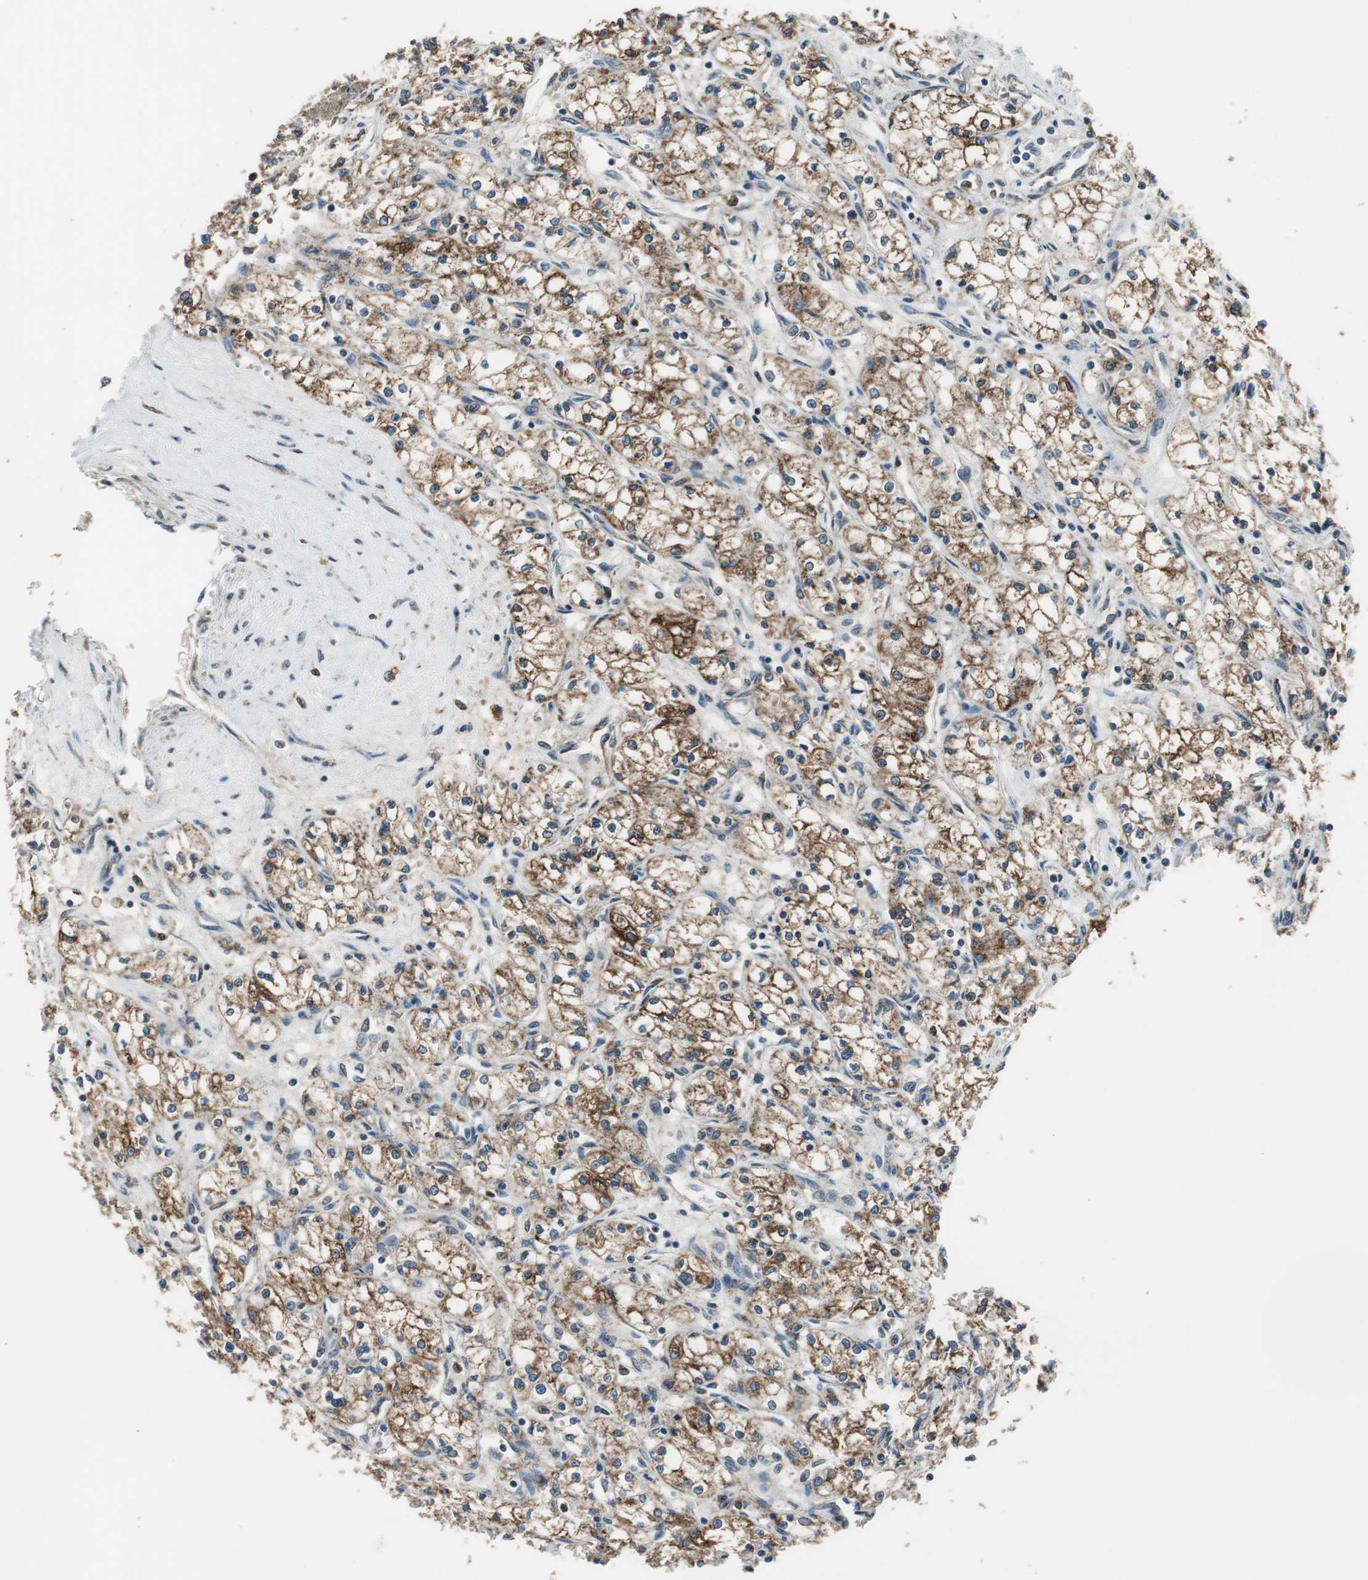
{"staining": {"intensity": "strong", "quantity": ">75%", "location": "cytoplasmic/membranous"}, "tissue": "renal cancer", "cell_type": "Tumor cells", "image_type": "cancer", "snomed": [{"axis": "morphology", "description": "Normal tissue, NOS"}, {"axis": "morphology", "description": "Adenocarcinoma, NOS"}, {"axis": "topography", "description": "Kidney"}], "caption": "High-power microscopy captured an IHC photomicrograph of renal adenocarcinoma, revealing strong cytoplasmic/membranous staining in about >75% of tumor cells. Using DAB (3,3'-diaminobenzidine) (brown) and hematoxylin (blue) stains, captured at high magnification using brightfield microscopy.", "gene": "PI4KB", "patient": {"sex": "male", "age": 59}}